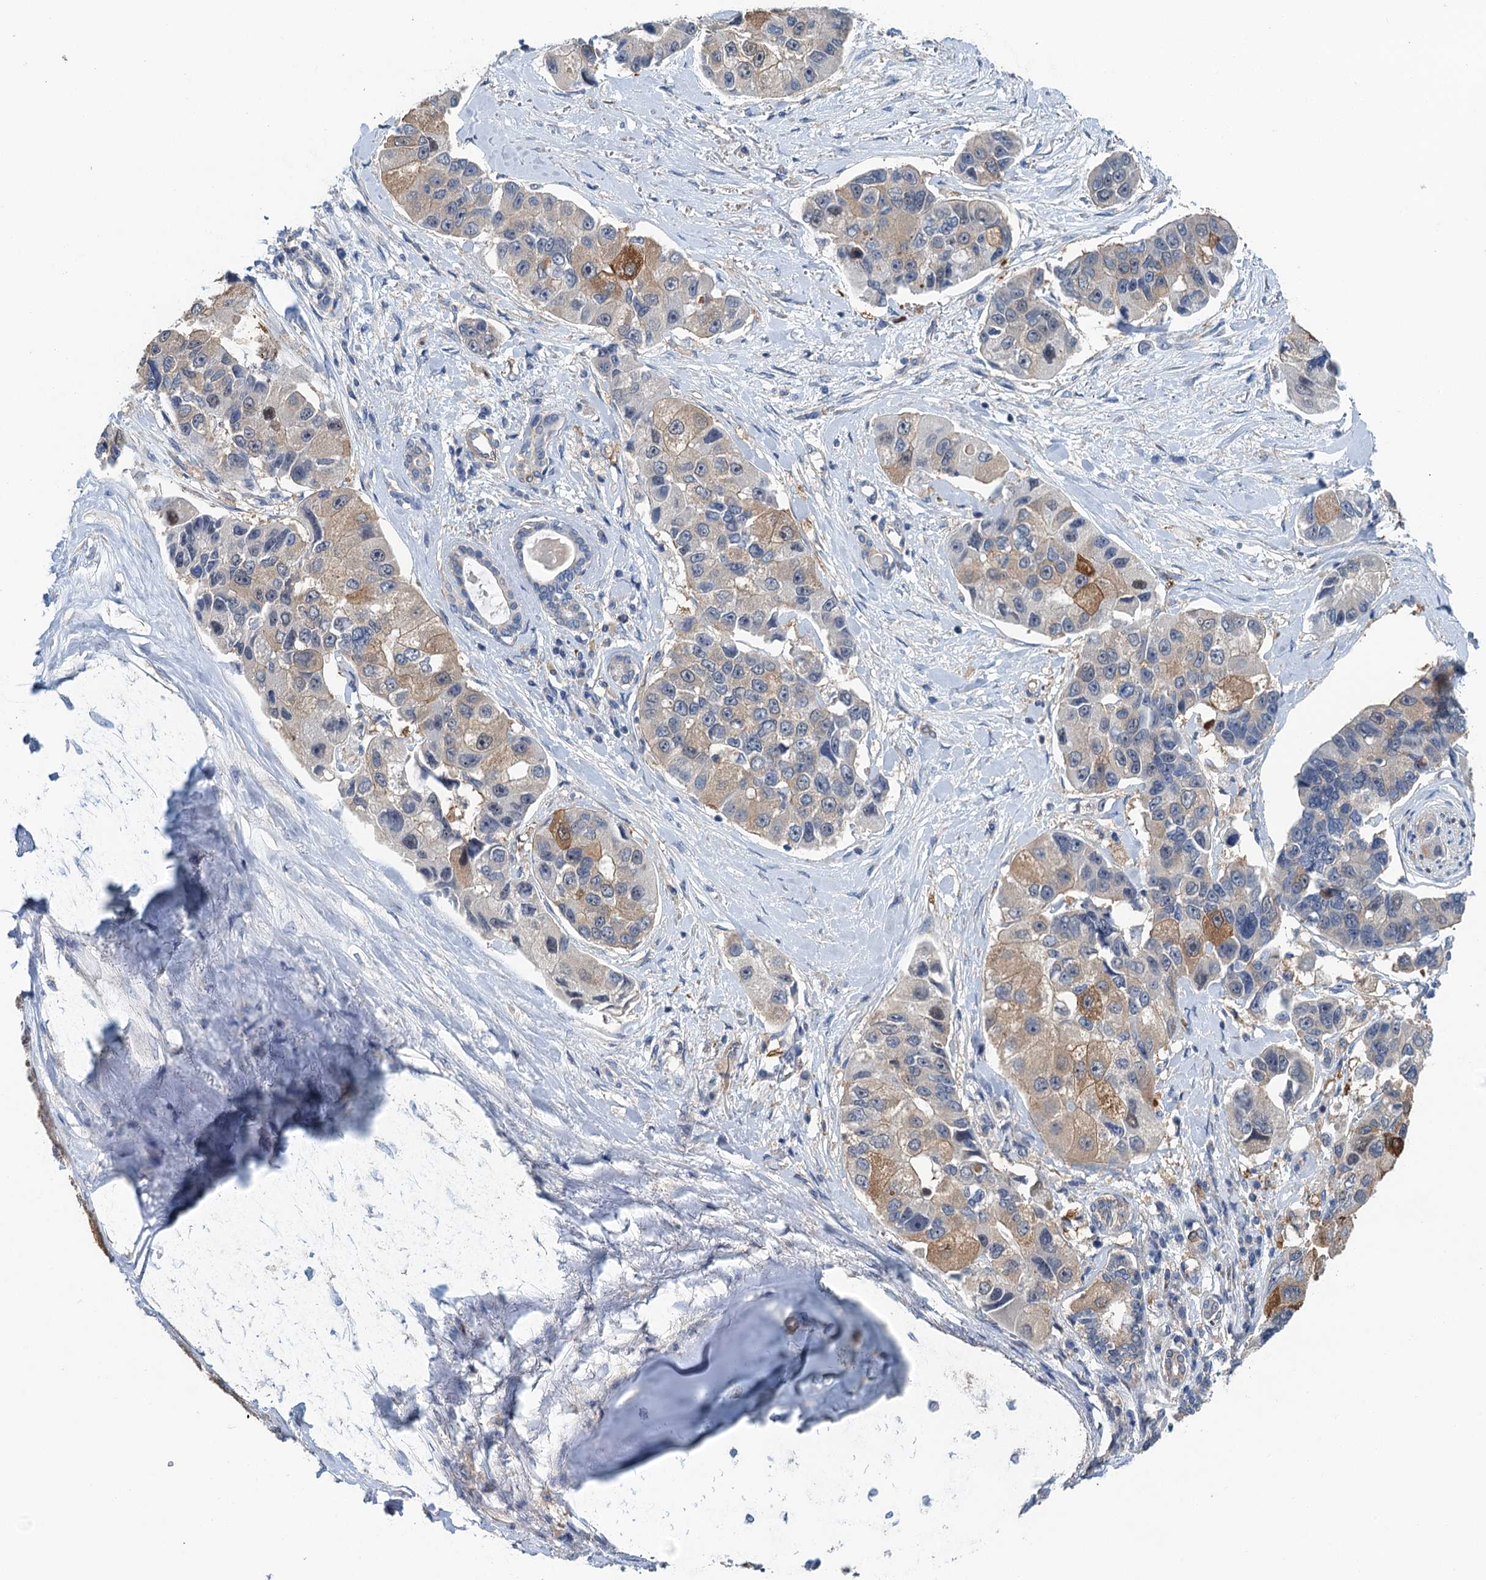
{"staining": {"intensity": "moderate", "quantity": "<25%", "location": "cytoplasmic/membranous"}, "tissue": "lung cancer", "cell_type": "Tumor cells", "image_type": "cancer", "snomed": [{"axis": "morphology", "description": "Adenocarcinoma, NOS"}, {"axis": "topography", "description": "Lung"}], "caption": "Lung cancer stained with DAB immunohistochemistry reveals low levels of moderate cytoplasmic/membranous expression in approximately <25% of tumor cells.", "gene": "RSAD2", "patient": {"sex": "female", "age": 54}}